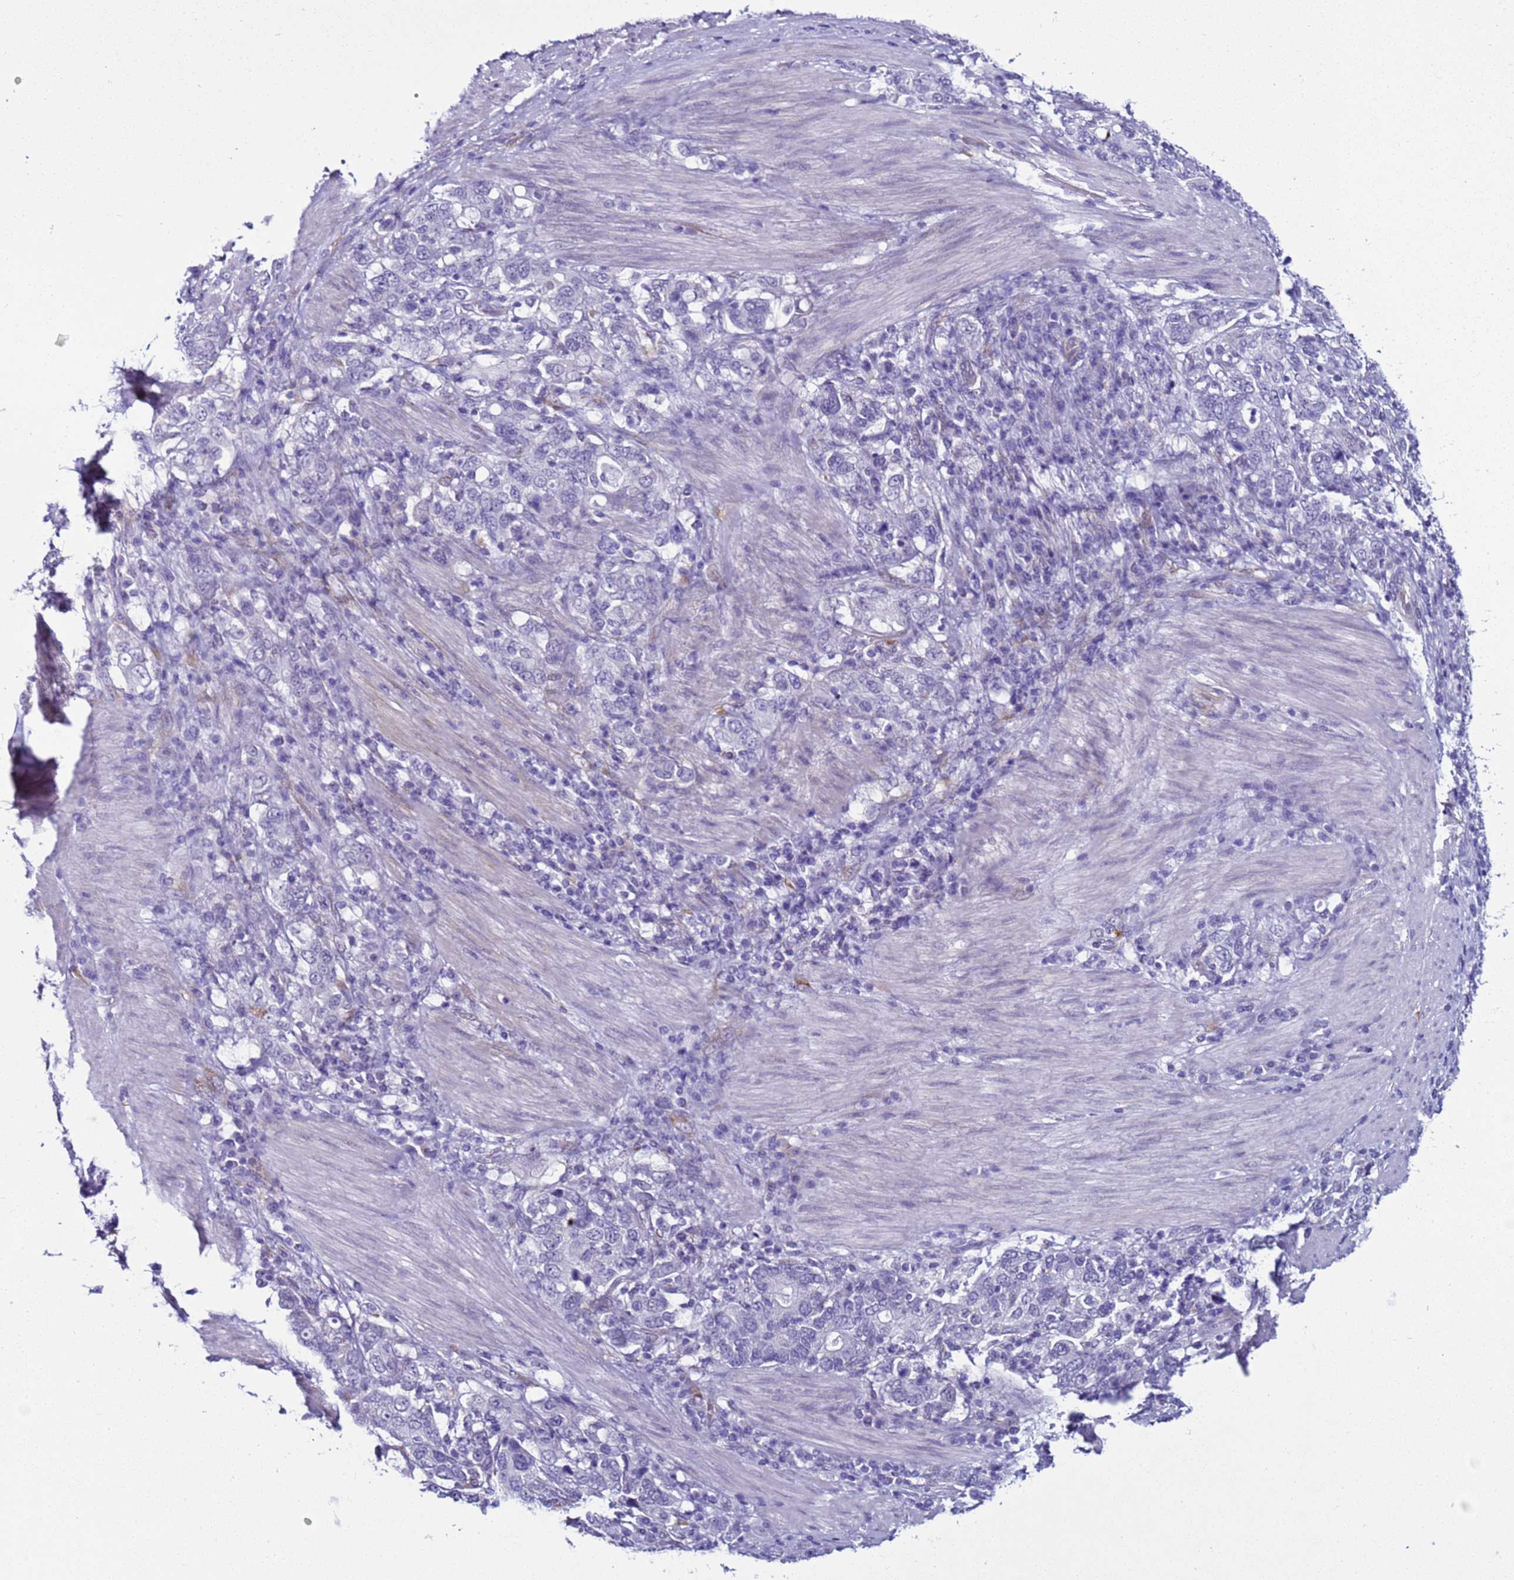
{"staining": {"intensity": "negative", "quantity": "none", "location": "none"}, "tissue": "stomach cancer", "cell_type": "Tumor cells", "image_type": "cancer", "snomed": [{"axis": "morphology", "description": "Adenocarcinoma, NOS"}, {"axis": "topography", "description": "Stomach, upper"}, {"axis": "topography", "description": "Stomach"}], "caption": "A micrograph of human stomach cancer is negative for staining in tumor cells.", "gene": "LRRC10B", "patient": {"sex": "male", "age": 62}}